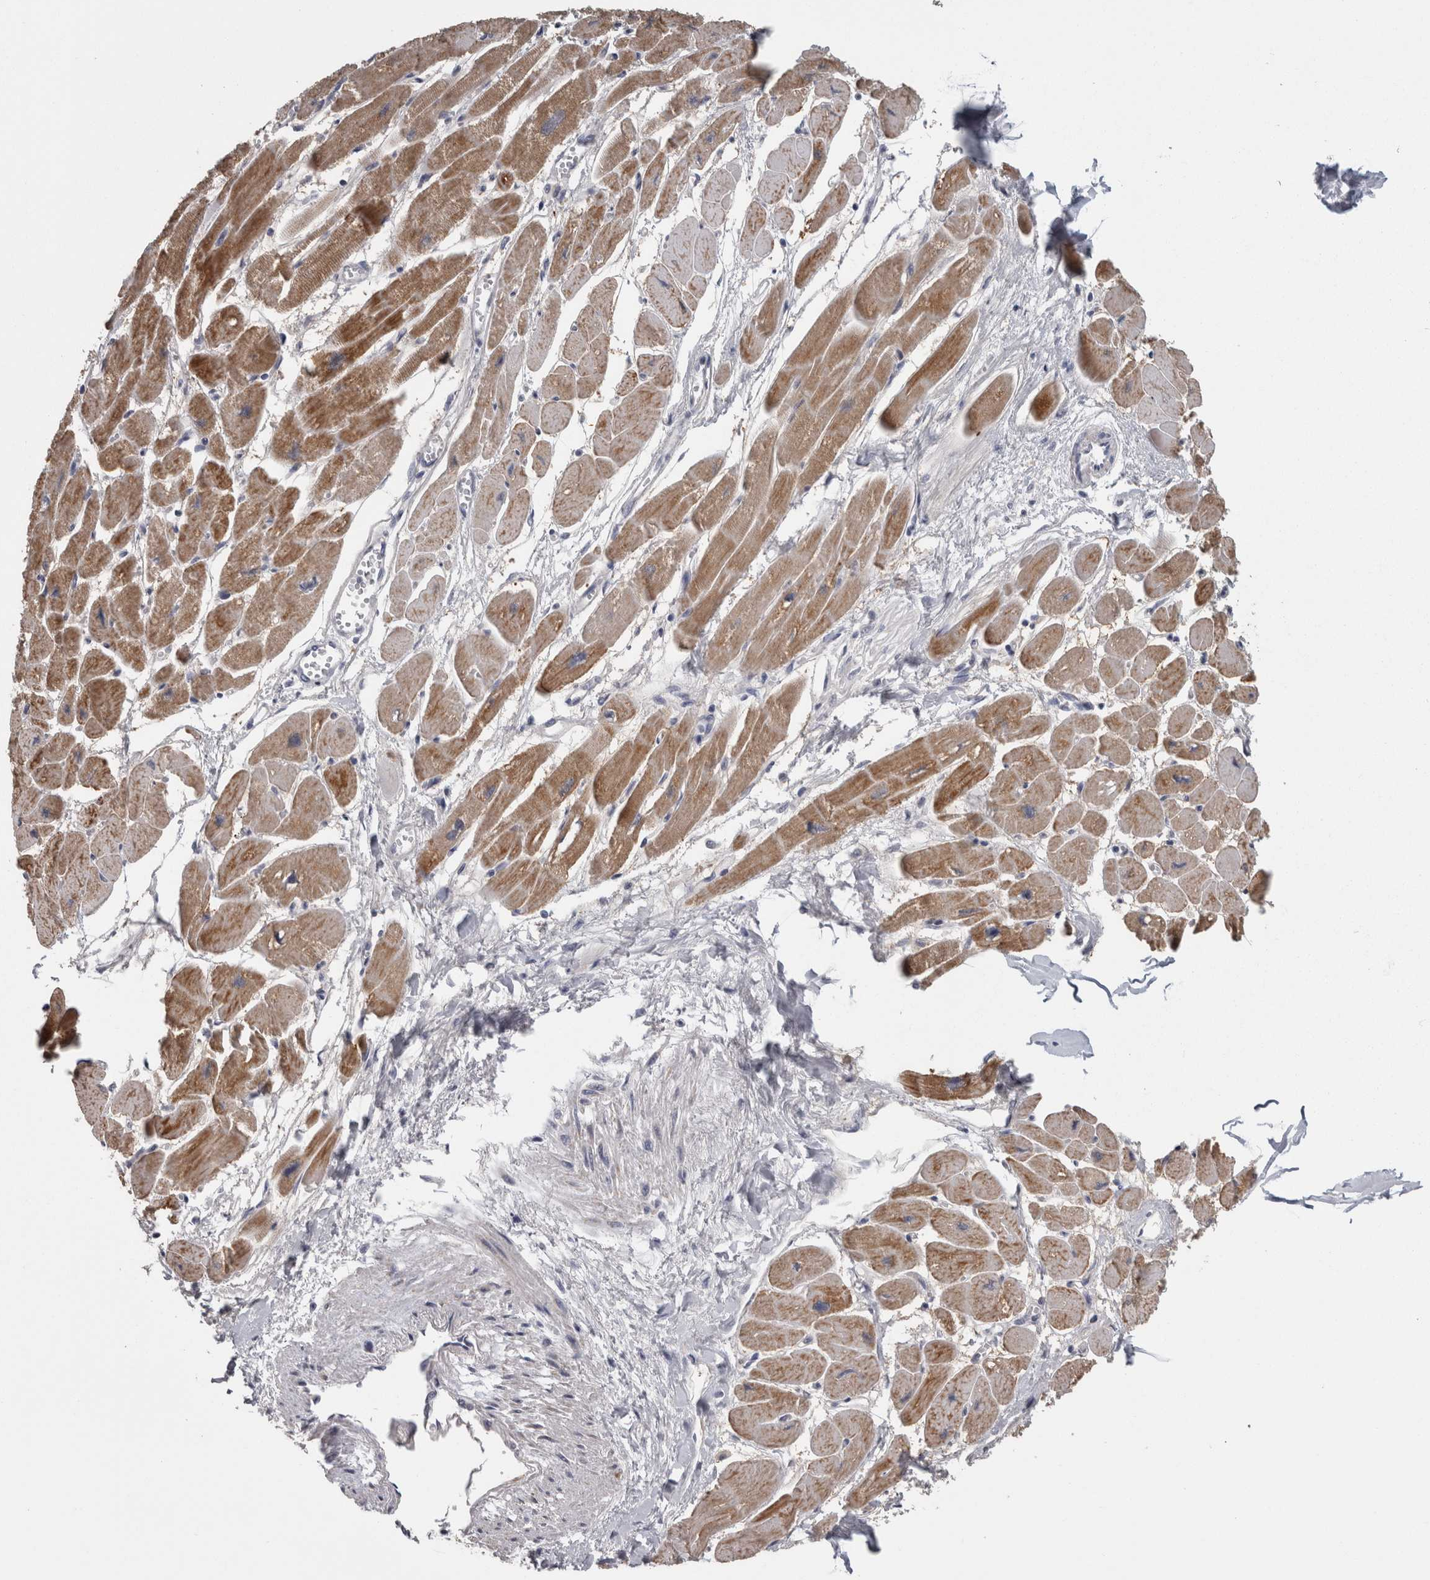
{"staining": {"intensity": "moderate", "quantity": ">75%", "location": "cytoplasmic/membranous"}, "tissue": "heart muscle", "cell_type": "Cardiomyocytes", "image_type": "normal", "snomed": [{"axis": "morphology", "description": "Normal tissue, NOS"}, {"axis": "topography", "description": "Heart"}], "caption": "A high-resolution photomicrograph shows immunohistochemistry (IHC) staining of normal heart muscle, which demonstrates moderate cytoplasmic/membranous staining in approximately >75% of cardiomyocytes. (DAB (3,3'-diaminobenzidine) = brown stain, brightfield microscopy at high magnification).", "gene": "TCAP", "patient": {"sex": "female", "age": 54}}